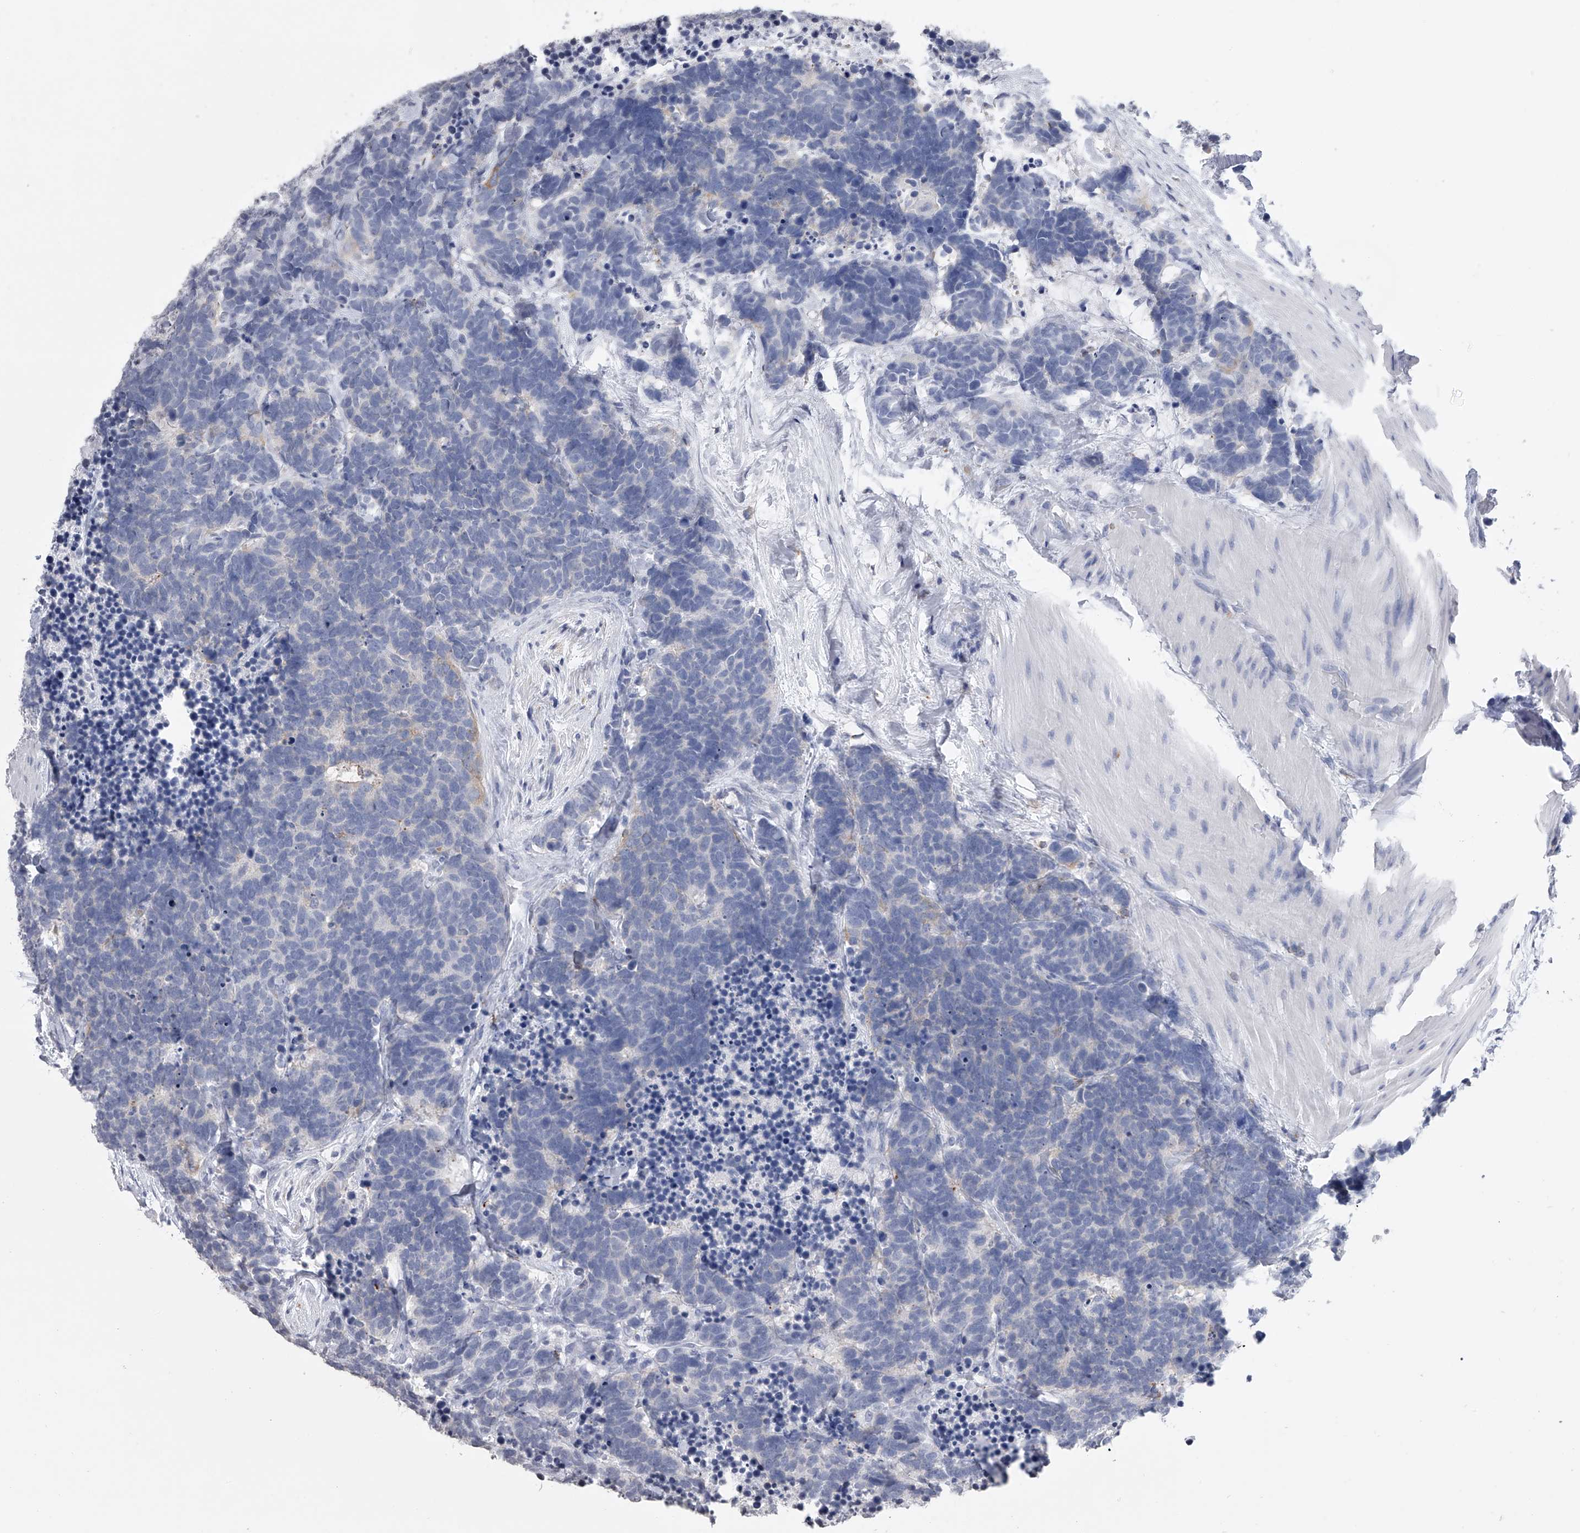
{"staining": {"intensity": "negative", "quantity": "none", "location": "none"}, "tissue": "carcinoid", "cell_type": "Tumor cells", "image_type": "cancer", "snomed": [{"axis": "morphology", "description": "Carcinoma, NOS"}, {"axis": "morphology", "description": "Carcinoid, malignant, NOS"}, {"axis": "topography", "description": "Urinary bladder"}], "caption": "Photomicrograph shows no protein staining in tumor cells of carcinoma tissue.", "gene": "TASP1", "patient": {"sex": "male", "age": 57}}